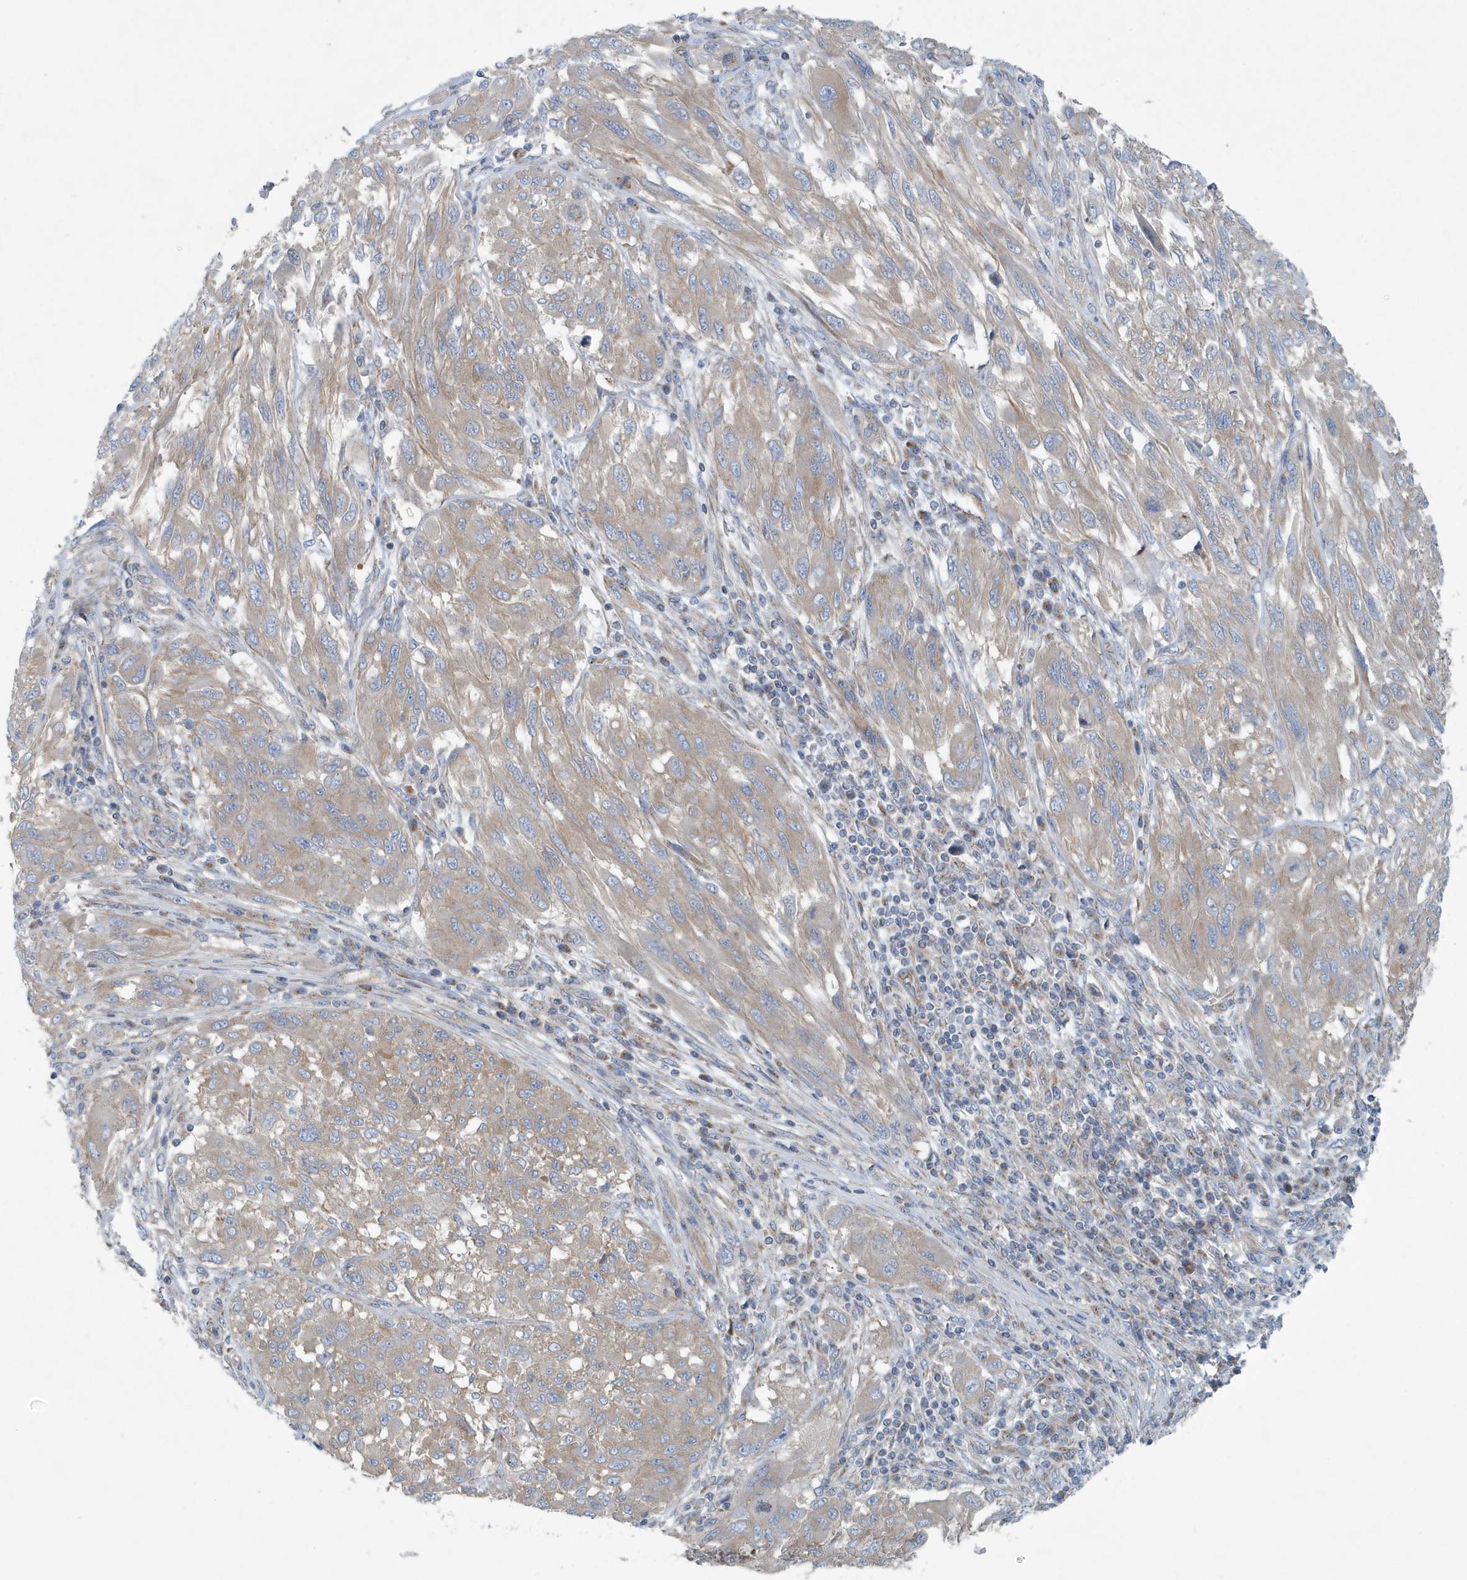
{"staining": {"intensity": "weak", "quantity": ">75%", "location": "cytoplasmic/membranous"}, "tissue": "melanoma", "cell_type": "Tumor cells", "image_type": "cancer", "snomed": [{"axis": "morphology", "description": "Malignant melanoma, NOS"}, {"axis": "topography", "description": "Skin"}], "caption": "A brown stain highlights weak cytoplasmic/membranous staining of a protein in human malignant melanoma tumor cells.", "gene": "PPM1M", "patient": {"sex": "female", "age": 91}}